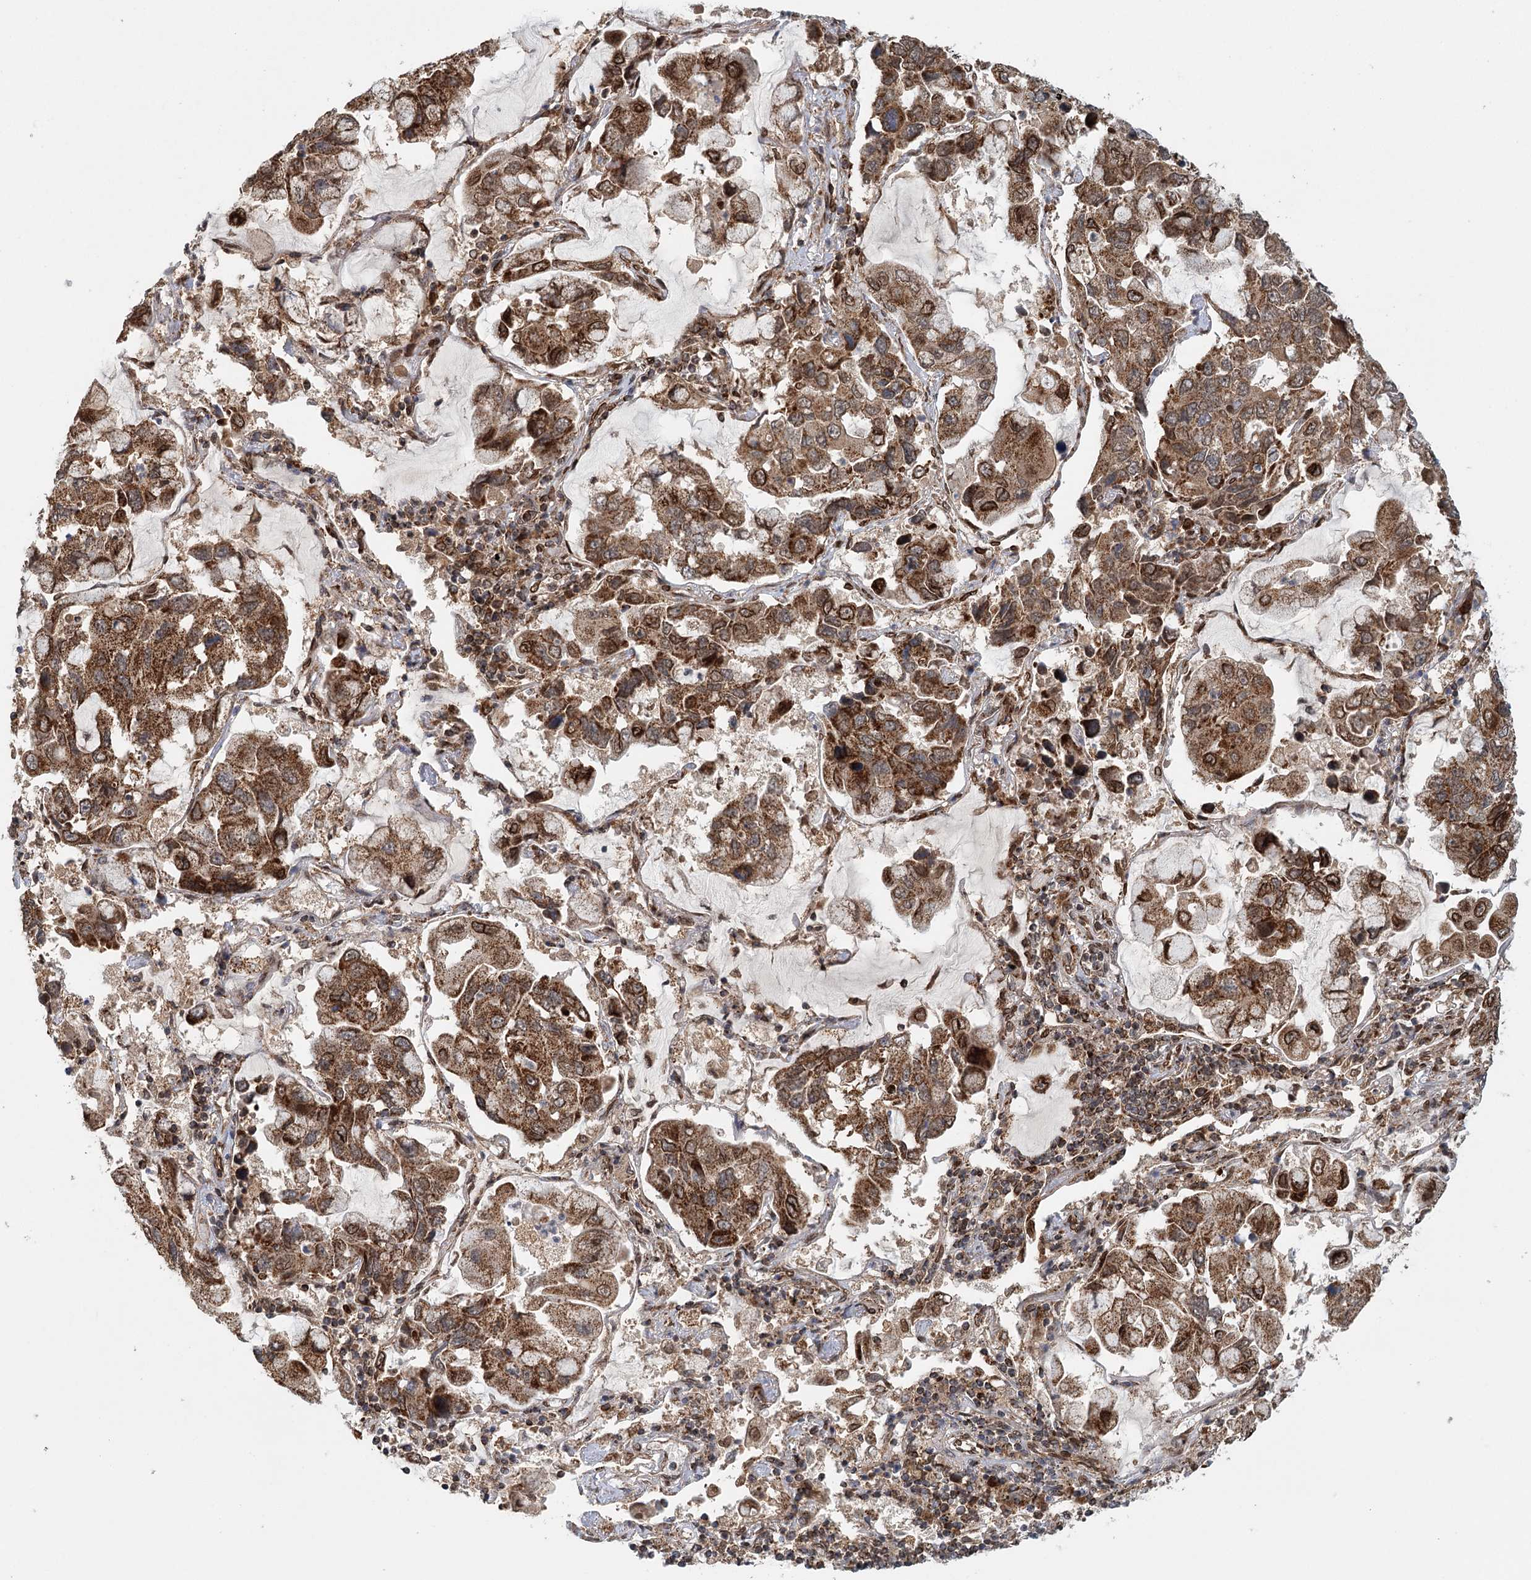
{"staining": {"intensity": "strong", "quantity": ">75%", "location": "cytoplasmic/membranous"}, "tissue": "lung cancer", "cell_type": "Tumor cells", "image_type": "cancer", "snomed": [{"axis": "morphology", "description": "Adenocarcinoma, NOS"}, {"axis": "topography", "description": "Lung"}], "caption": "Lung cancer stained with DAB (3,3'-diaminobenzidine) IHC displays high levels of strong cytoplasmic/membranous positivity in approximately >75% of tumor cells. Using DAB (3,3'-diaminobenzidine) (brown) and hematoxylin (blue) stains, captured at high magnification using brightfield microscopy.", "gene": "BCKDHA", "patient": {"sex": "male", "age": 64}}